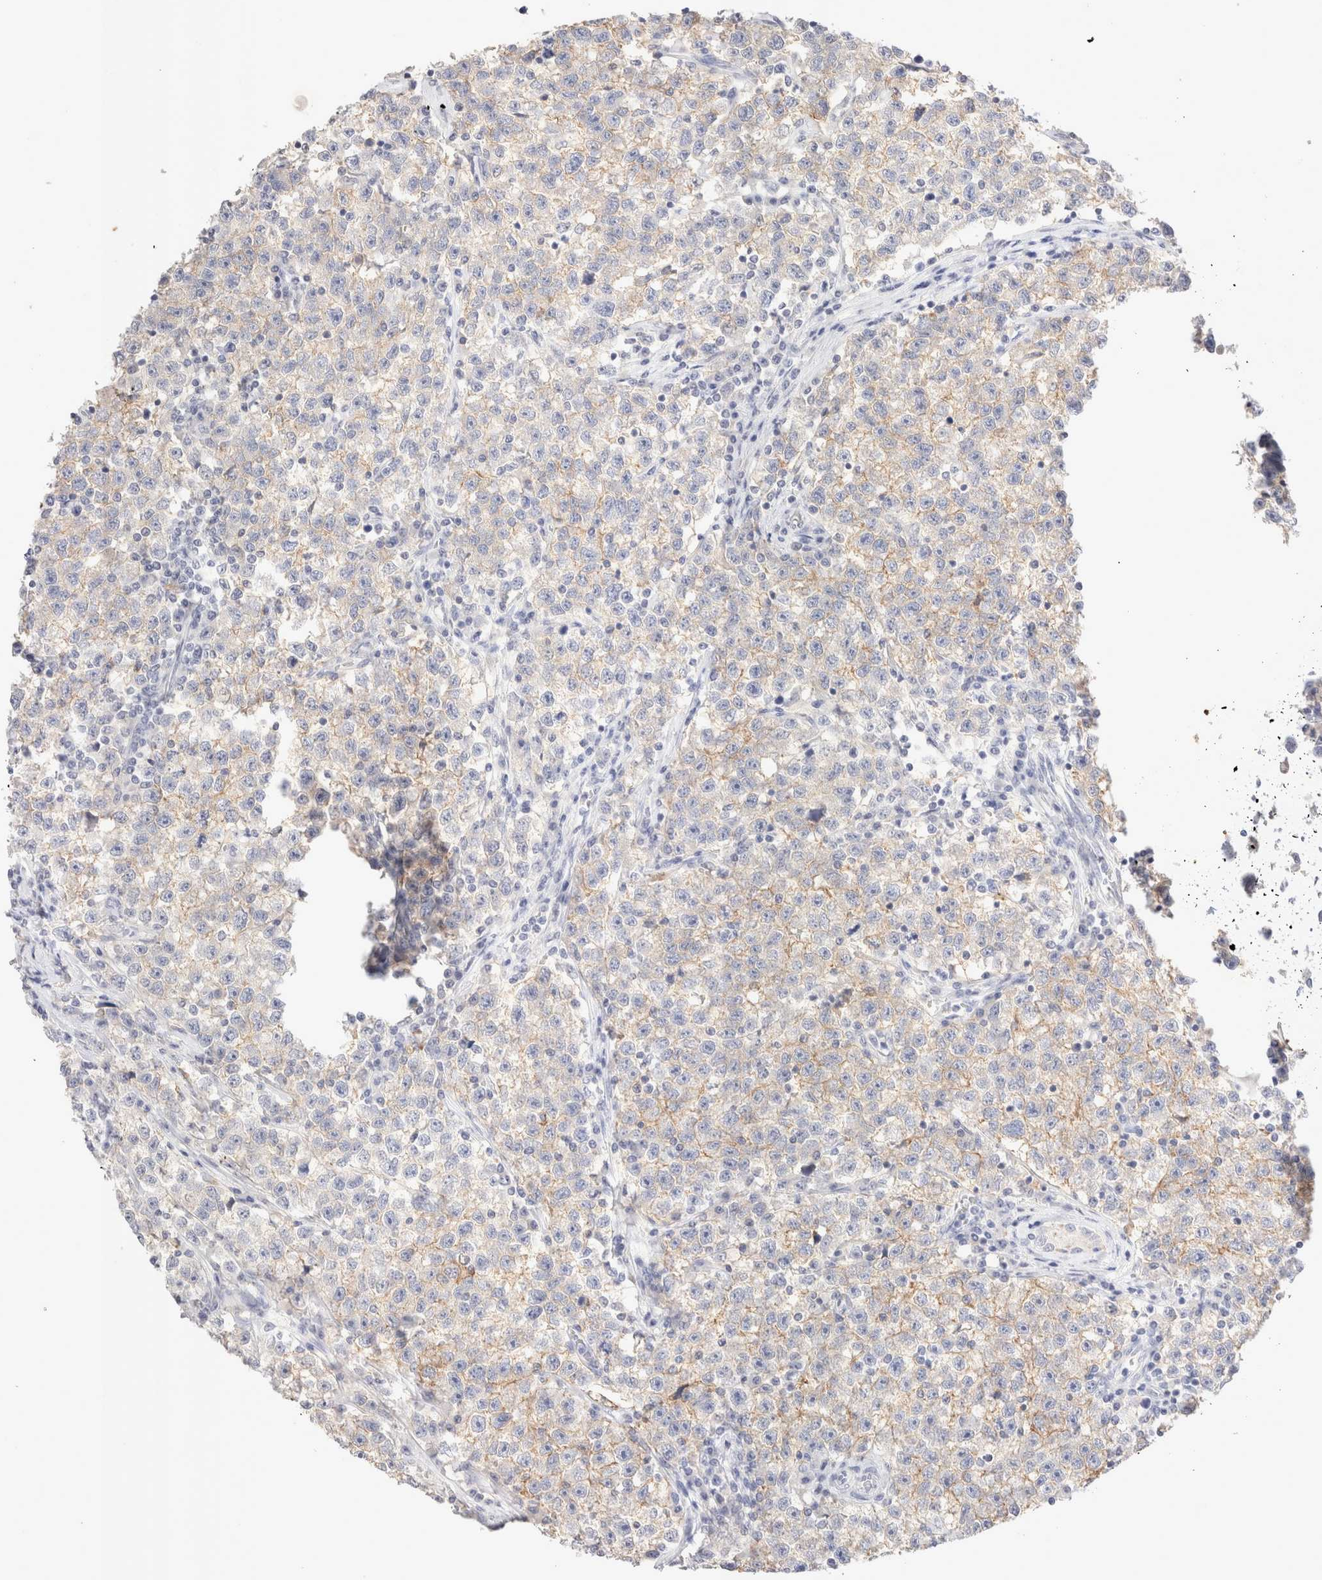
{"staining": {"intensity": "weak", "quantity": "25%-75%", "location": "cytoplasmic/membranous"}, "tissue": "testis cancer", "cell_type": "Tumor cells", "image_type": "cancer", "snomed": [{"axis": "morphology", "description": "Seminoma, NOS"}, {"axis": "topography", "description": "Testis"}], "caption": "Immunohistochemical staining of testis cancer (seminoma) exhibits low levels of weak cytoplasmic/membranous protein staining in approximately 25%-75% of tumor cells.", "gene": "EPCAM", "patient": {"sex": "male", "age": 22}}